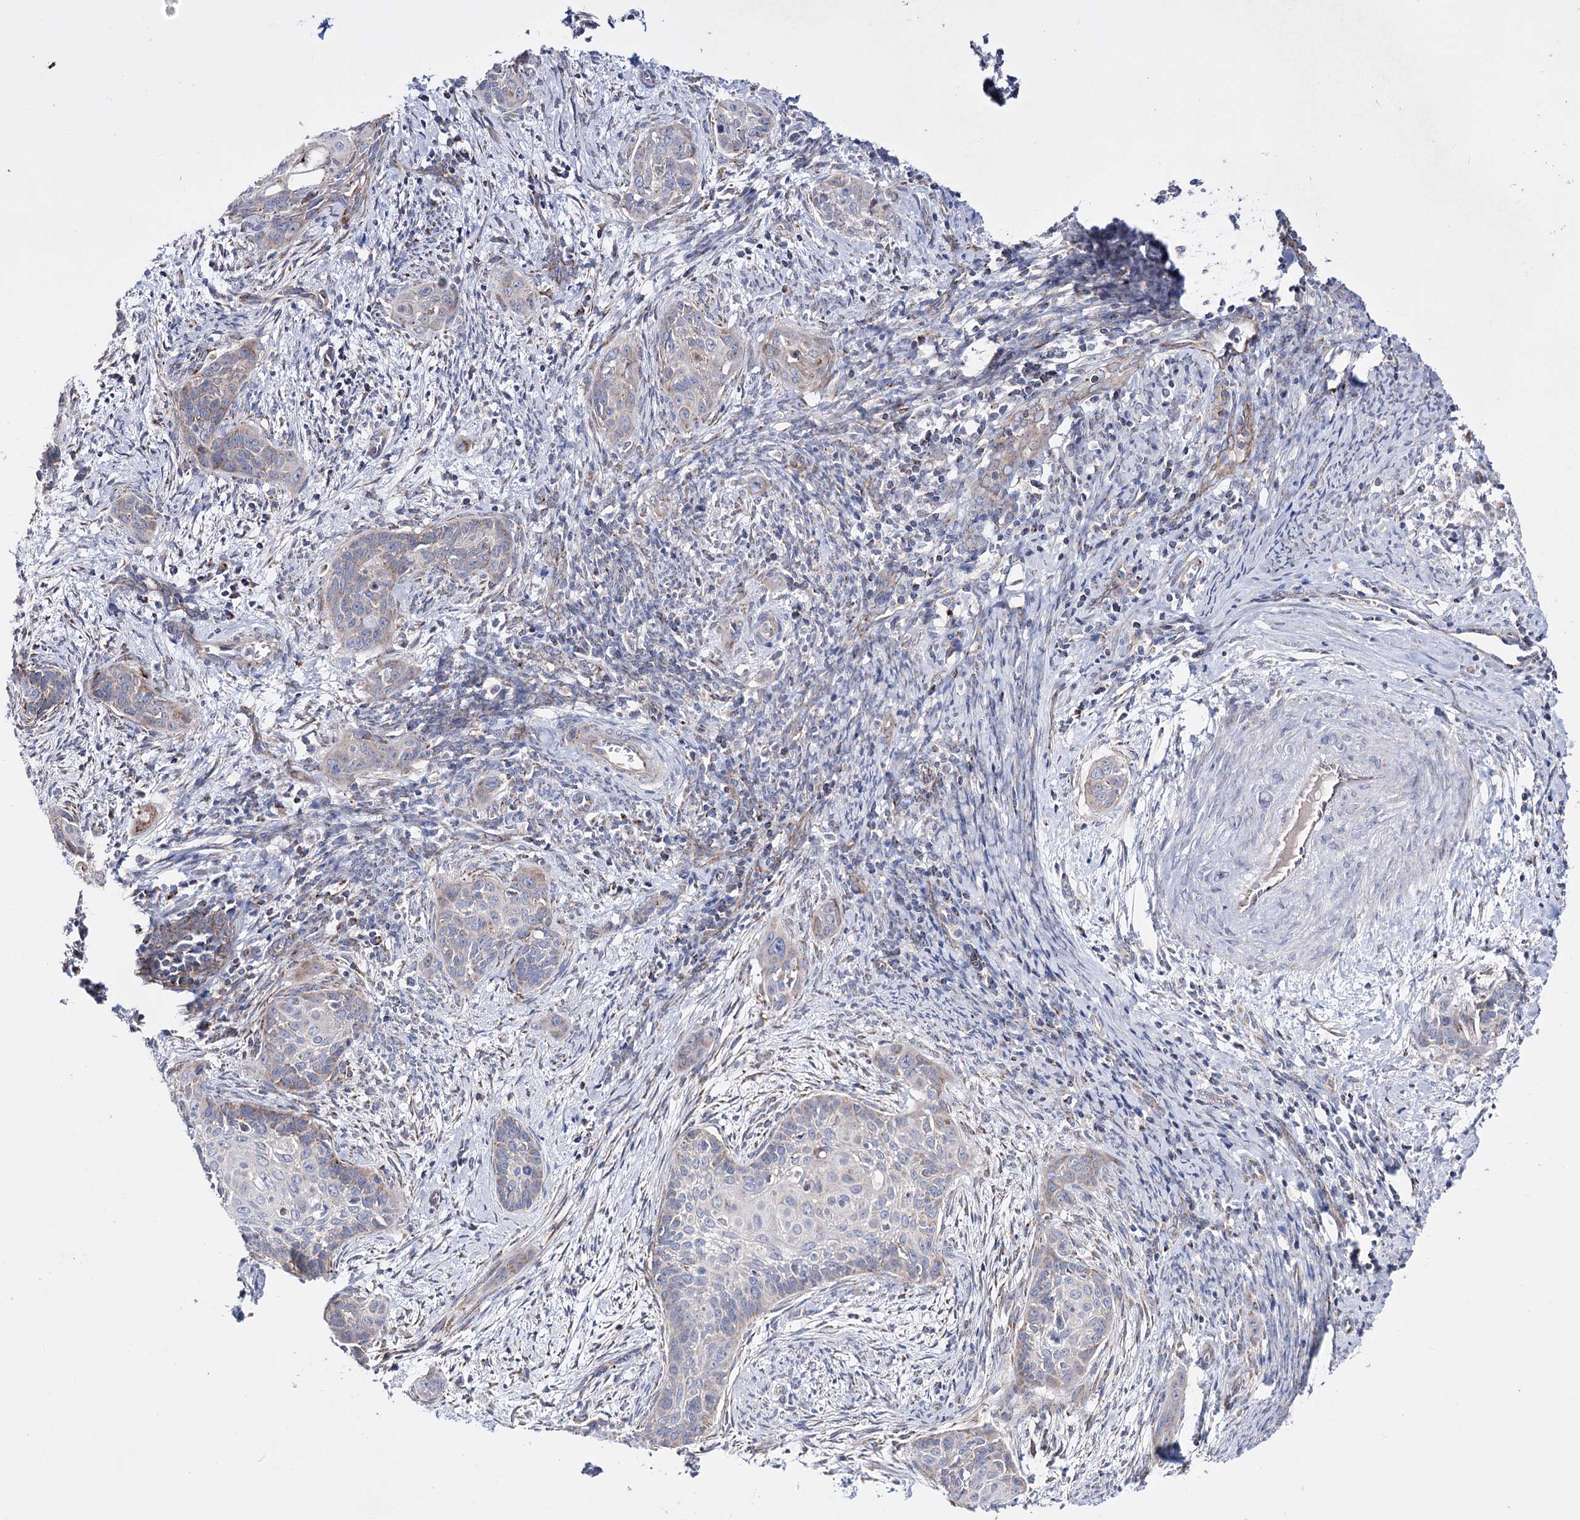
{"staining": {"intensity": "weak", "quantity": "<25%", "location": "cytoplasmic/membranous"}, "tissue": "cervical cancer", "cell_type": "Tumor cells", "image_type": "cancer", "snomed": [{"axis": "morphology", "description": "Squamous cell carcinoma, NOS"}, {"axis": "topography", "description": "Cervix"}], "caption": "High magnification brightfield microscopy of cervical squamous cell carcinoma stained with DAB (3,3'-diaminobenzidine) (brown) and counterstained with hematoxylin (blue): tumor cells show no significant expression. The staining was performed using DAB (3,3'-diaminobenzidine) to visualize the protein expression in brown, while the nuclei were stained in blue with hematoxylin (Magnification: 20x).", "gene": "OSBPL5", "patient": {"sex": "female", "age": 33}}